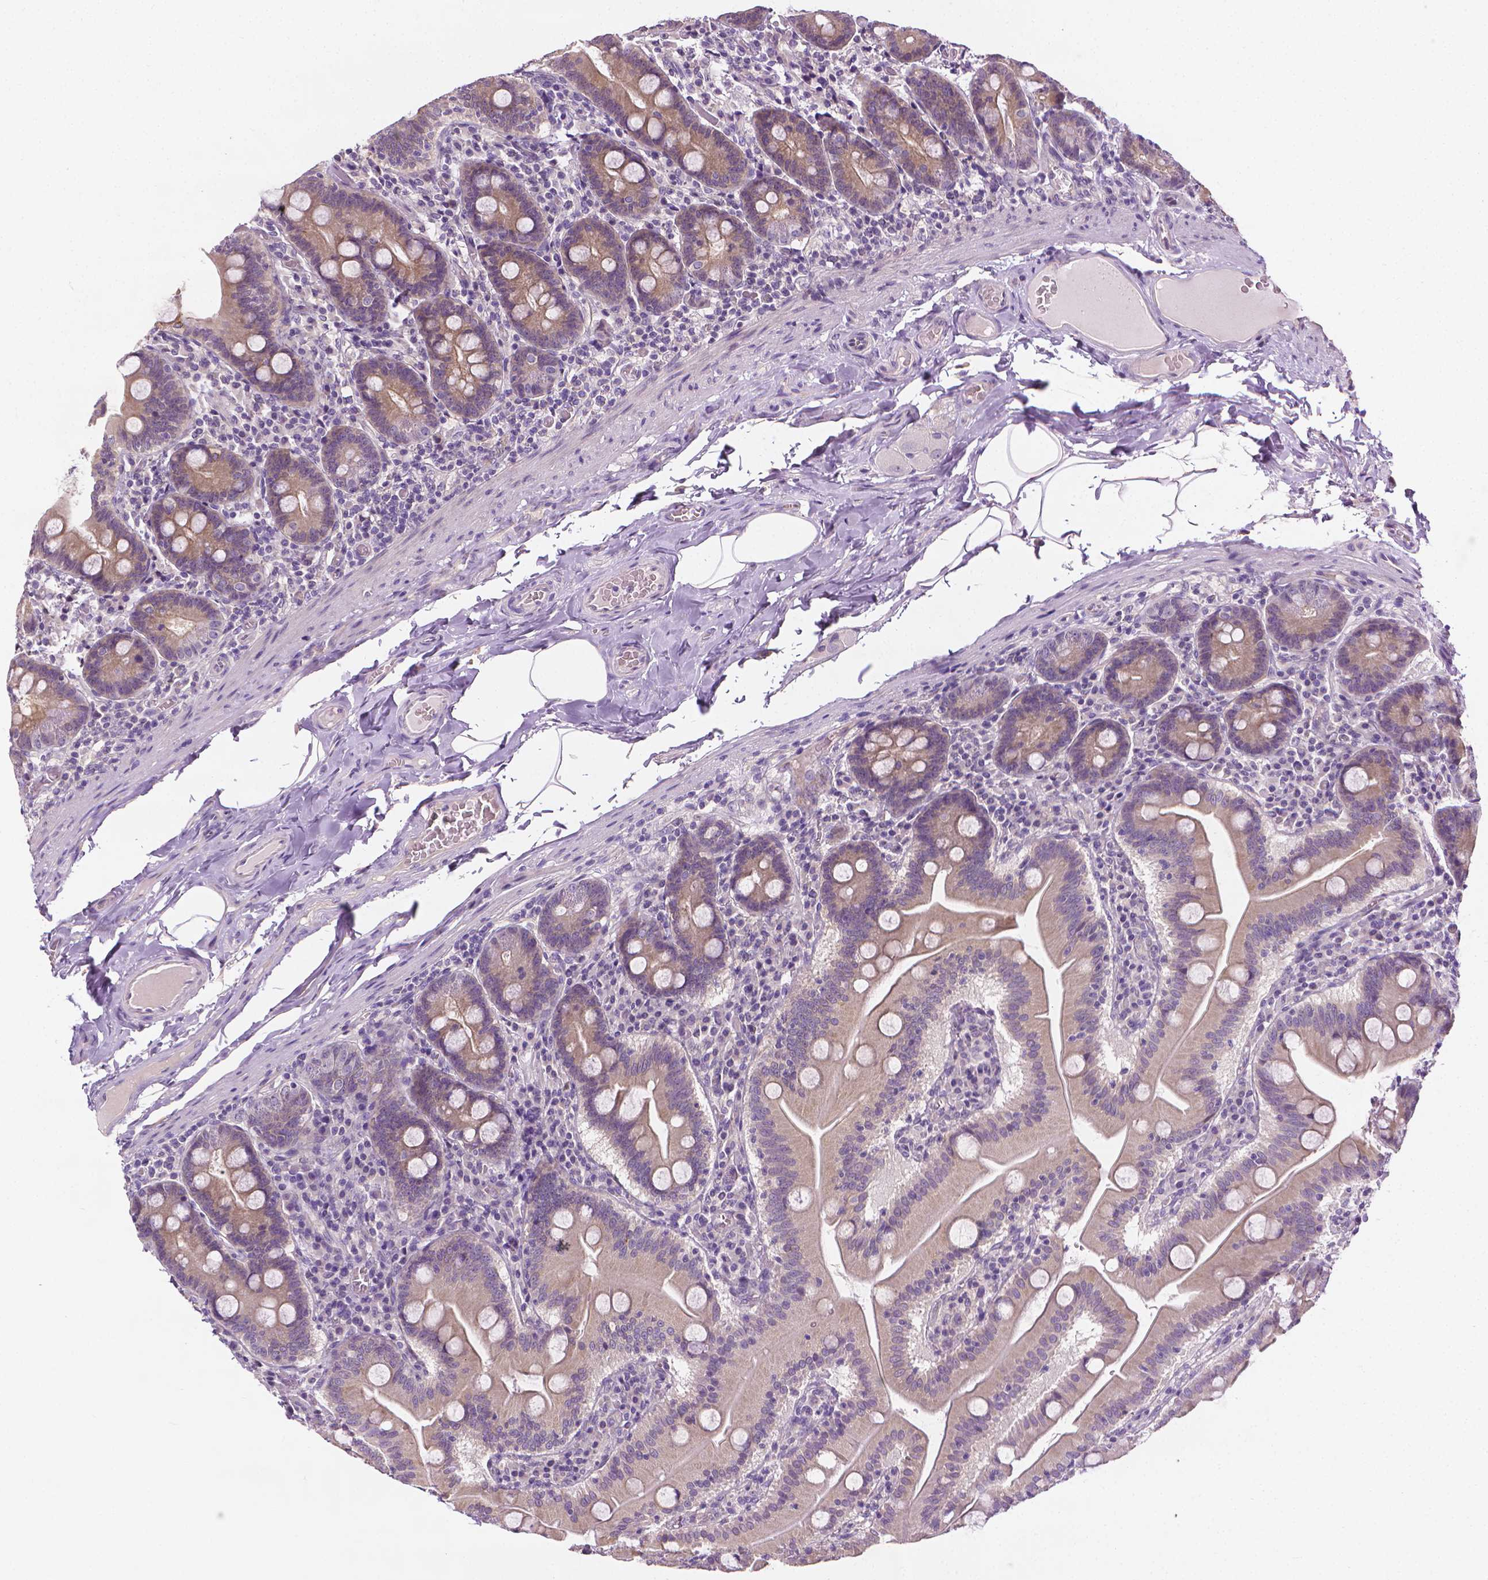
{"staining": {"intensity": "weak", "quantity": "25%-75%", "location": "cytoplasmic/membranous"}, "tissue": "small intestine", "cell_type": "Glandular cells", "image_type": "normal", "snomed": [{"axis": "morphology", "description": "Normal tissue, NOS"}, {"axis": "topography", "description": "Small intestine"}], "caption": "This micrograph demonstrates benign small intestine stained with immunohistochemistry to label a protein in brown. The cytoplasmic/membranous of glandular cells show weak positivity for the protein. Nuclei are counter-stained blue.", "gene": "MCOLN3", "patient": {"sex": "male", "age": 37}}